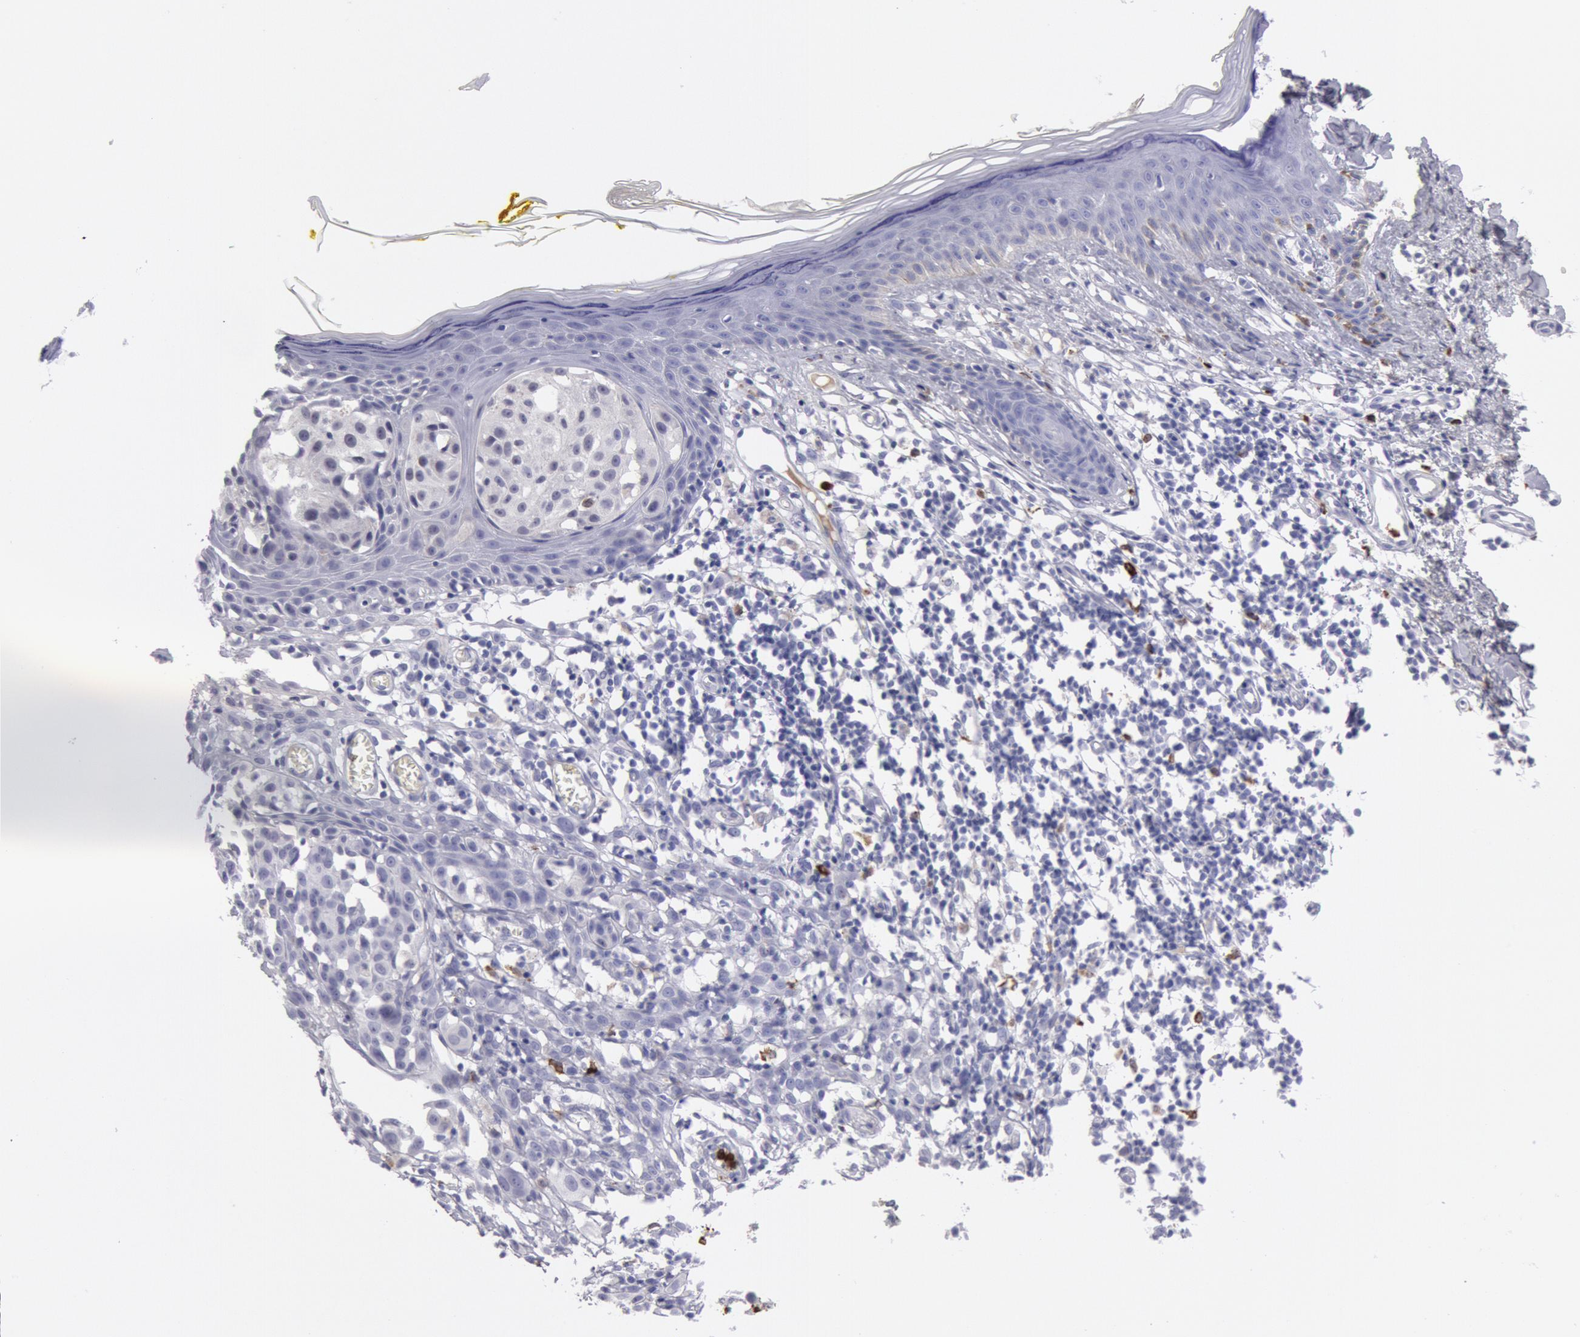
{"staining": {"intensity": "negative", "quantity": "none", "location": "none"}, "tissue": "melanoma", "cell_type": "Tumor cells", "image_type": "cancer", "snomed": [{"axis": "morphology", "description": "Malignant melanoma, NOS"}, {"axis": "topography", "description": "Skin"}], "caption": "Immunohistochemistry (IHC) photomicrograph of neoplastic tissue: malignant melanoma stained with DAB (3,3'-diaminobenzidine) exhibits no significant protein expression in tumor cells.", "gene": "FCN1", "patient": {"sex": "female", "age": 52}}